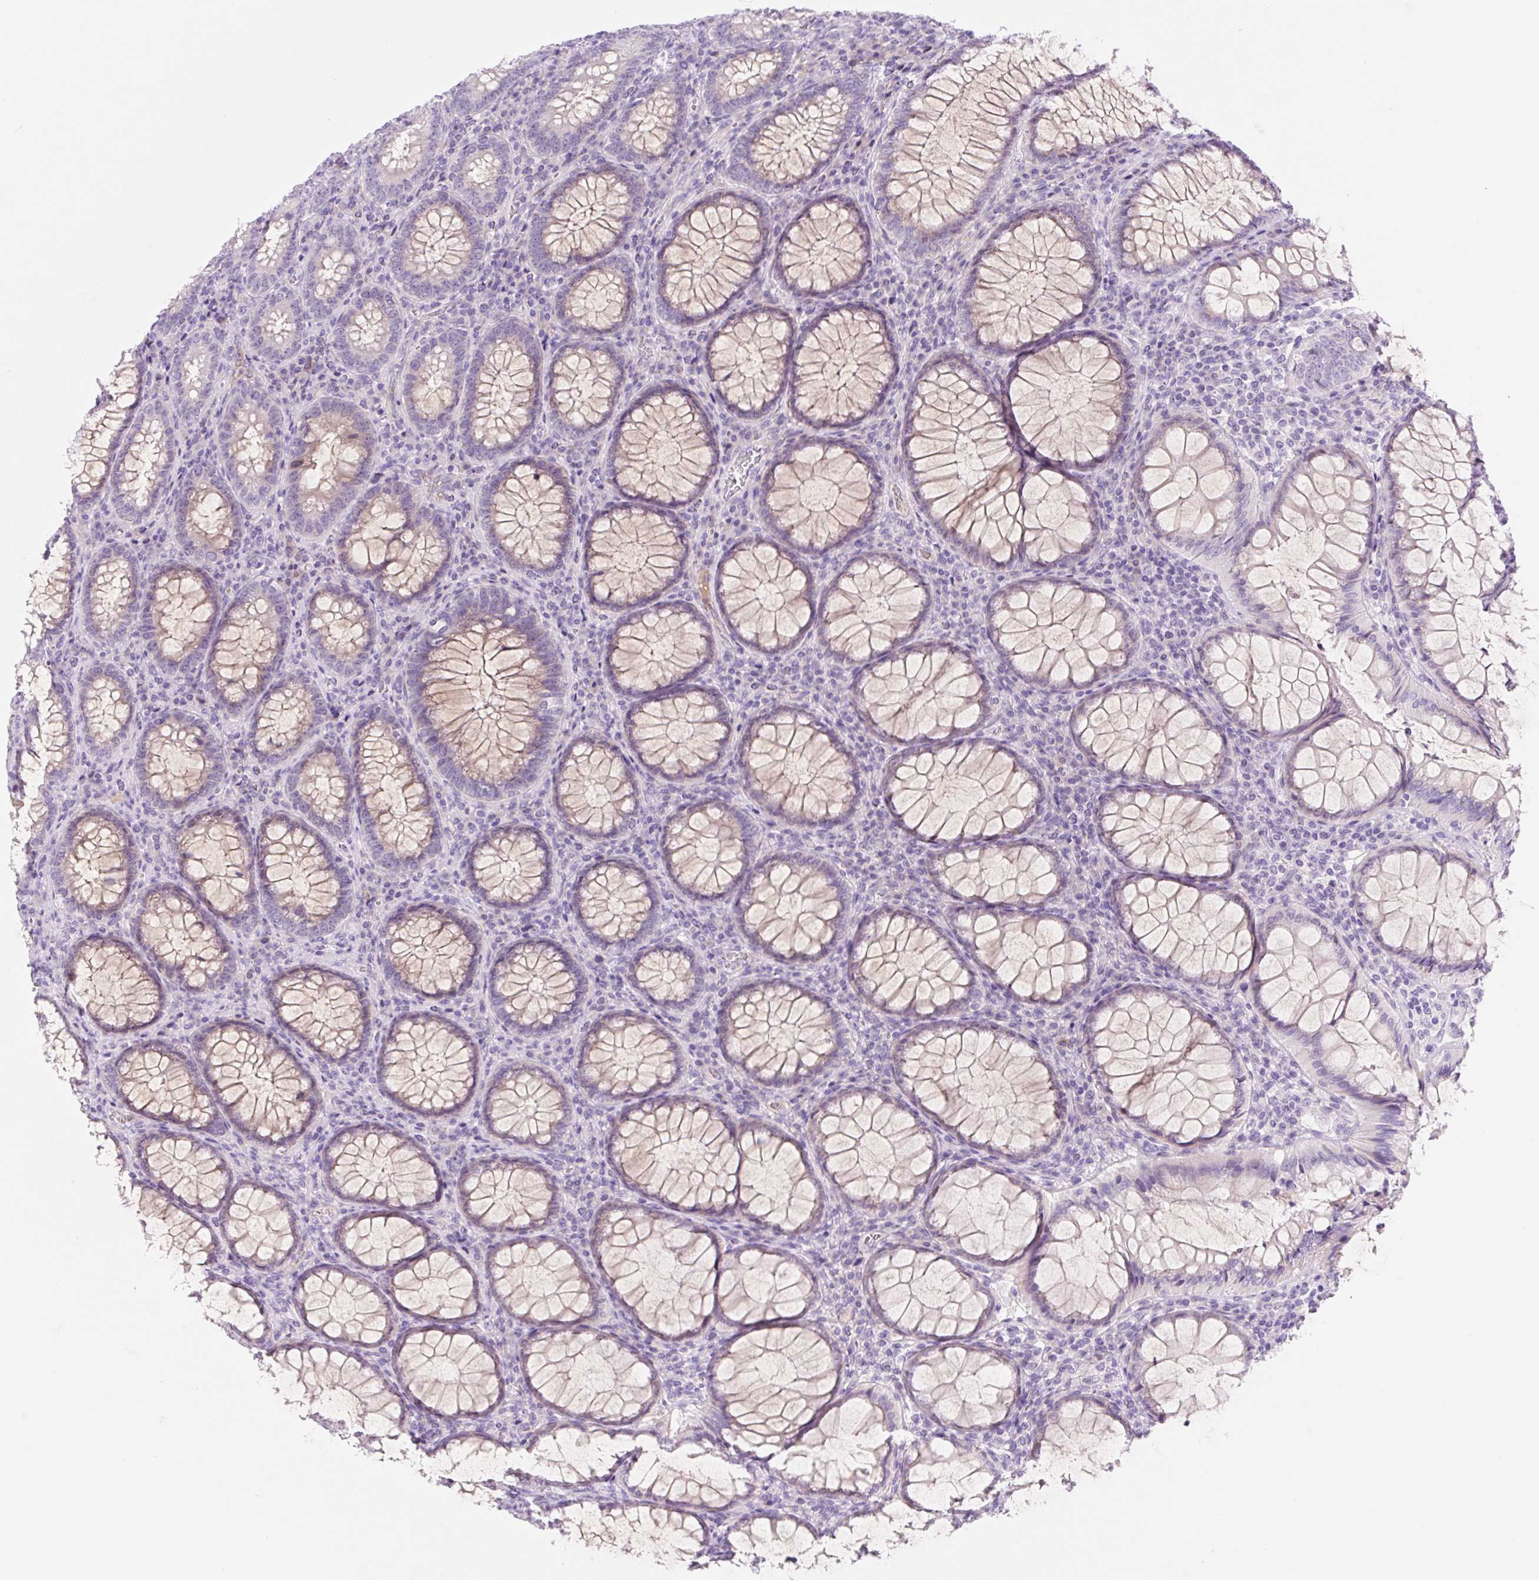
{"staining": {"intensity": "weak", "quantity": "<25%", "location": "cytoplasmic/membranous"}, "tissue": "colorectal cancer", "cell_type": "Tumor cells", "image_type": "cancer", "snomed": [{"axis": "morphology", "description": "Adenocarcinoma, NOS"}, {"axis": "topography", "description": "Colon"}], "caption": "Immunohistochemical staining of human adenocarcinoma (colorectal) reveals no significant positivity in tumor cells. Brightfield microscopy of immunohistochemistry (IHC) stained with DAB (brown) and hematoxylin (blue), captured at high magnification.", "gene": "ZNF121", "patient": {"sex": "male", "age": 67}}